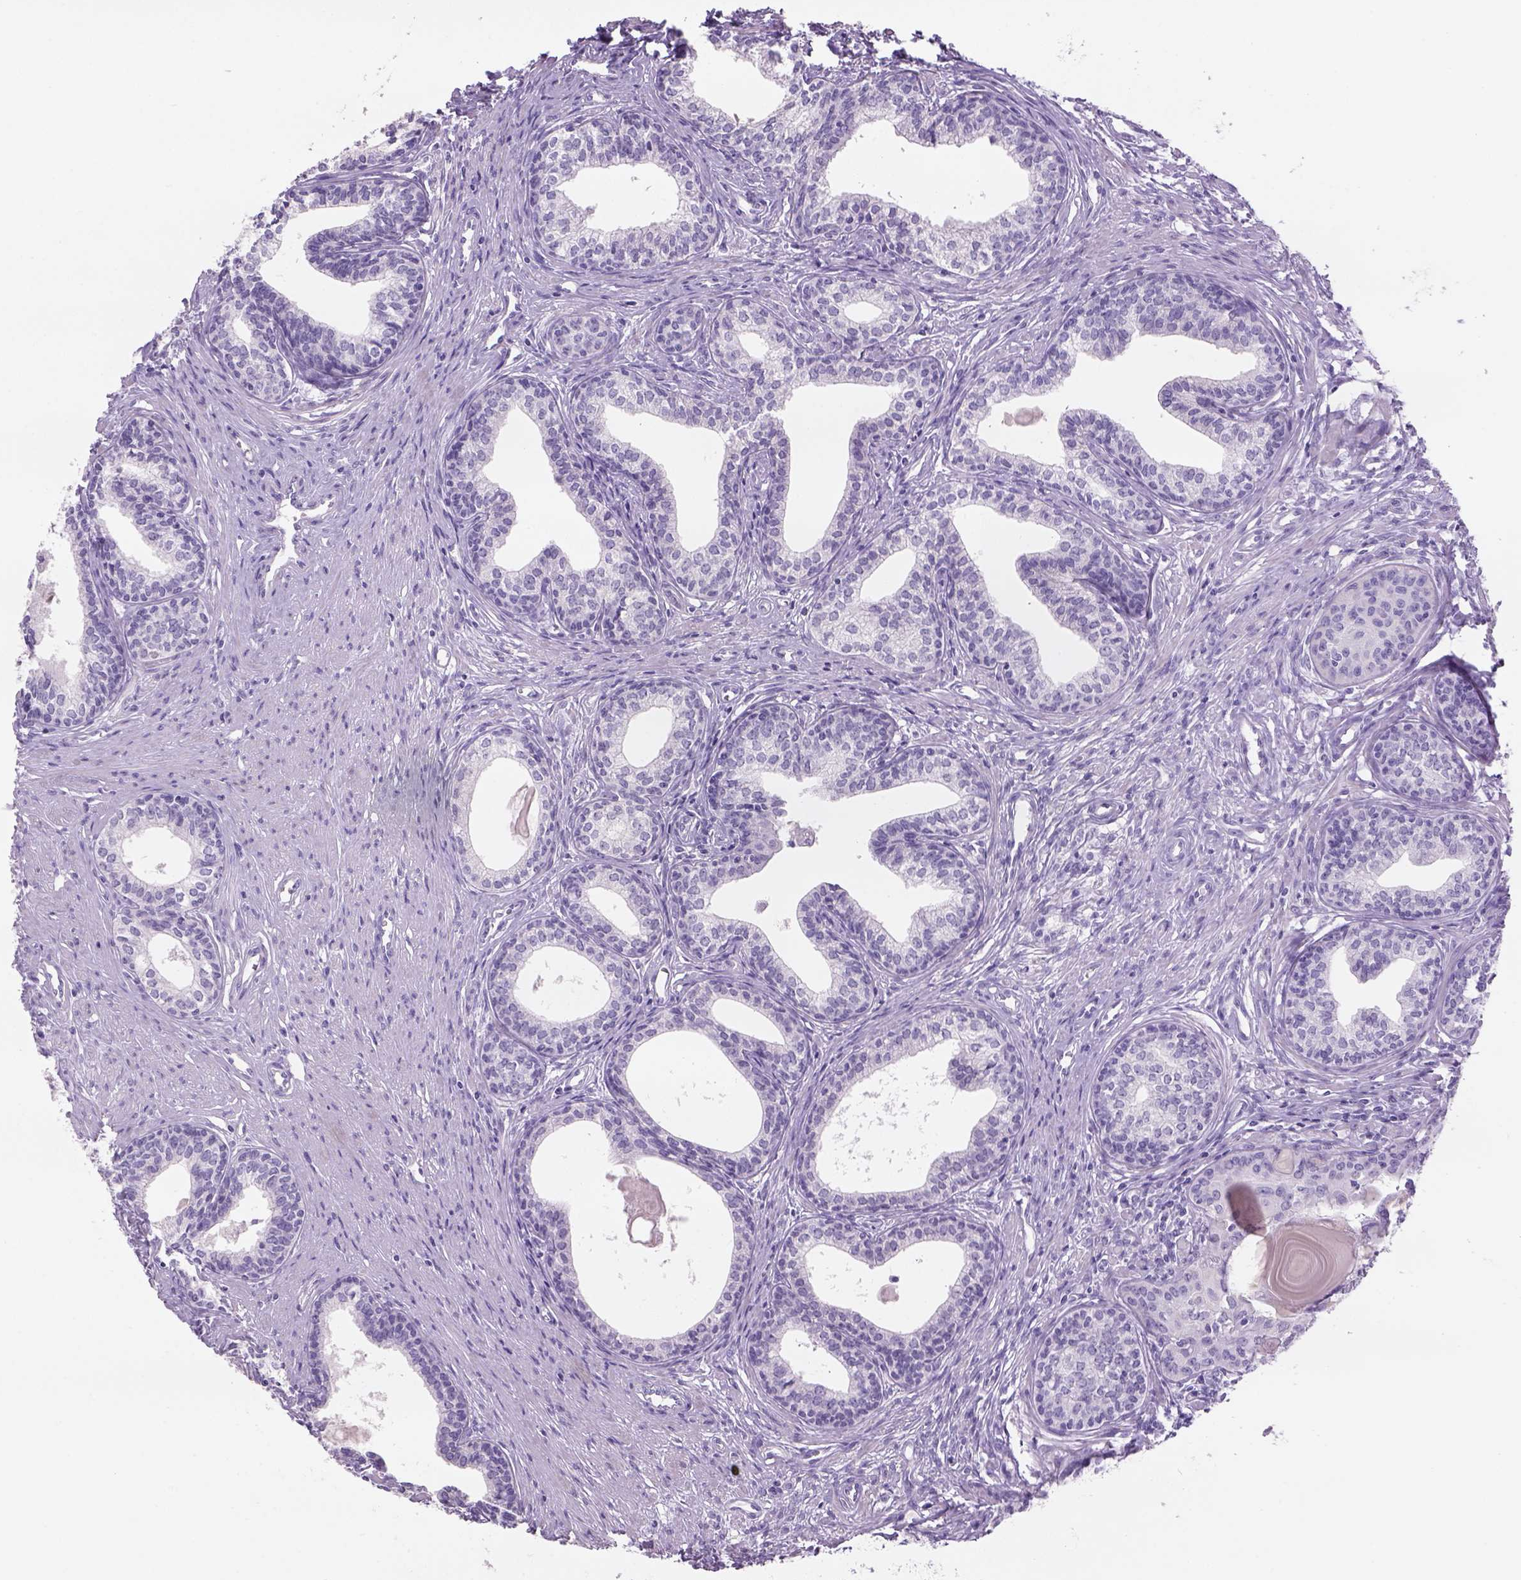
{"staining": {"intensity": "negative", "quantity": "none", "location": "none"}, "tissue": "prostate", "cell_type": "Glandular cells", "image_type": "normal", "snomed": [{"axis": "morphology", "description": "Normal tissue, NOS"}, {"axis": "topography", "description": "Prostate"}], "caption": "Glandular cells show no significant protein expression in normal prostate. (Brightfield microscopy of DAB (3,3'-diaminobenzidine) immunohistochemistry (IHC) at high magnification).", "gene": "TENM4", "patient": {"sex": "male", "age": 60}}